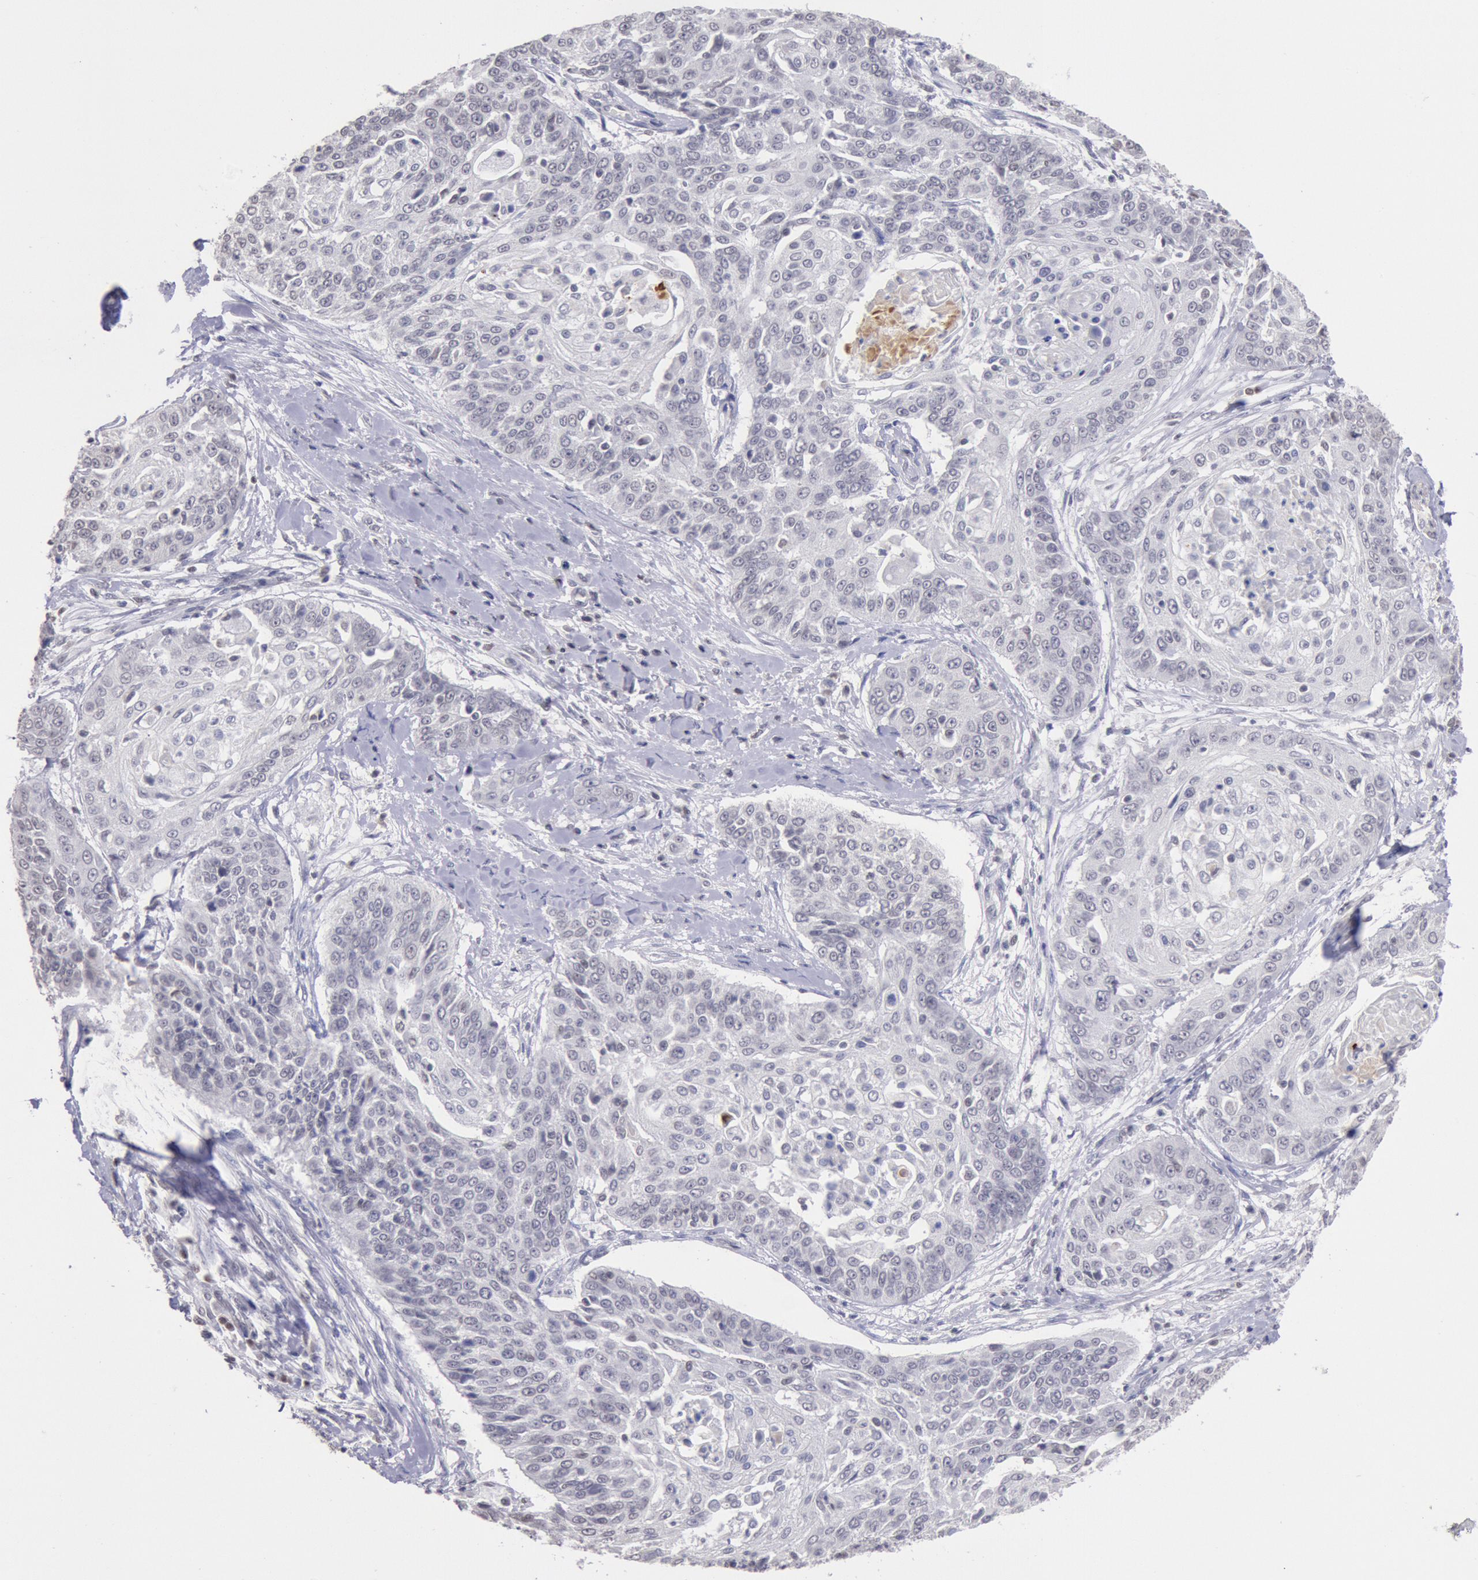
{"staining": {"intensity": "negative", "quantity": "none", "location": "none"}, "tissue": "cervical cancer", "cell_type": "Tumor cells", "image_type": "cancer", "snomed": [{"axis": "morphology", "description": "Squamous cell carcinoma, NOS"}, {"axis": "topography", "description": "Cervix"}], "caption": "Cervical cancer stained for a protein using immunohistochemistry (IHC) exhibits no expression tumor cells.", "gene": "MYH7", "patient": {"sex": "female", "age": 64}}